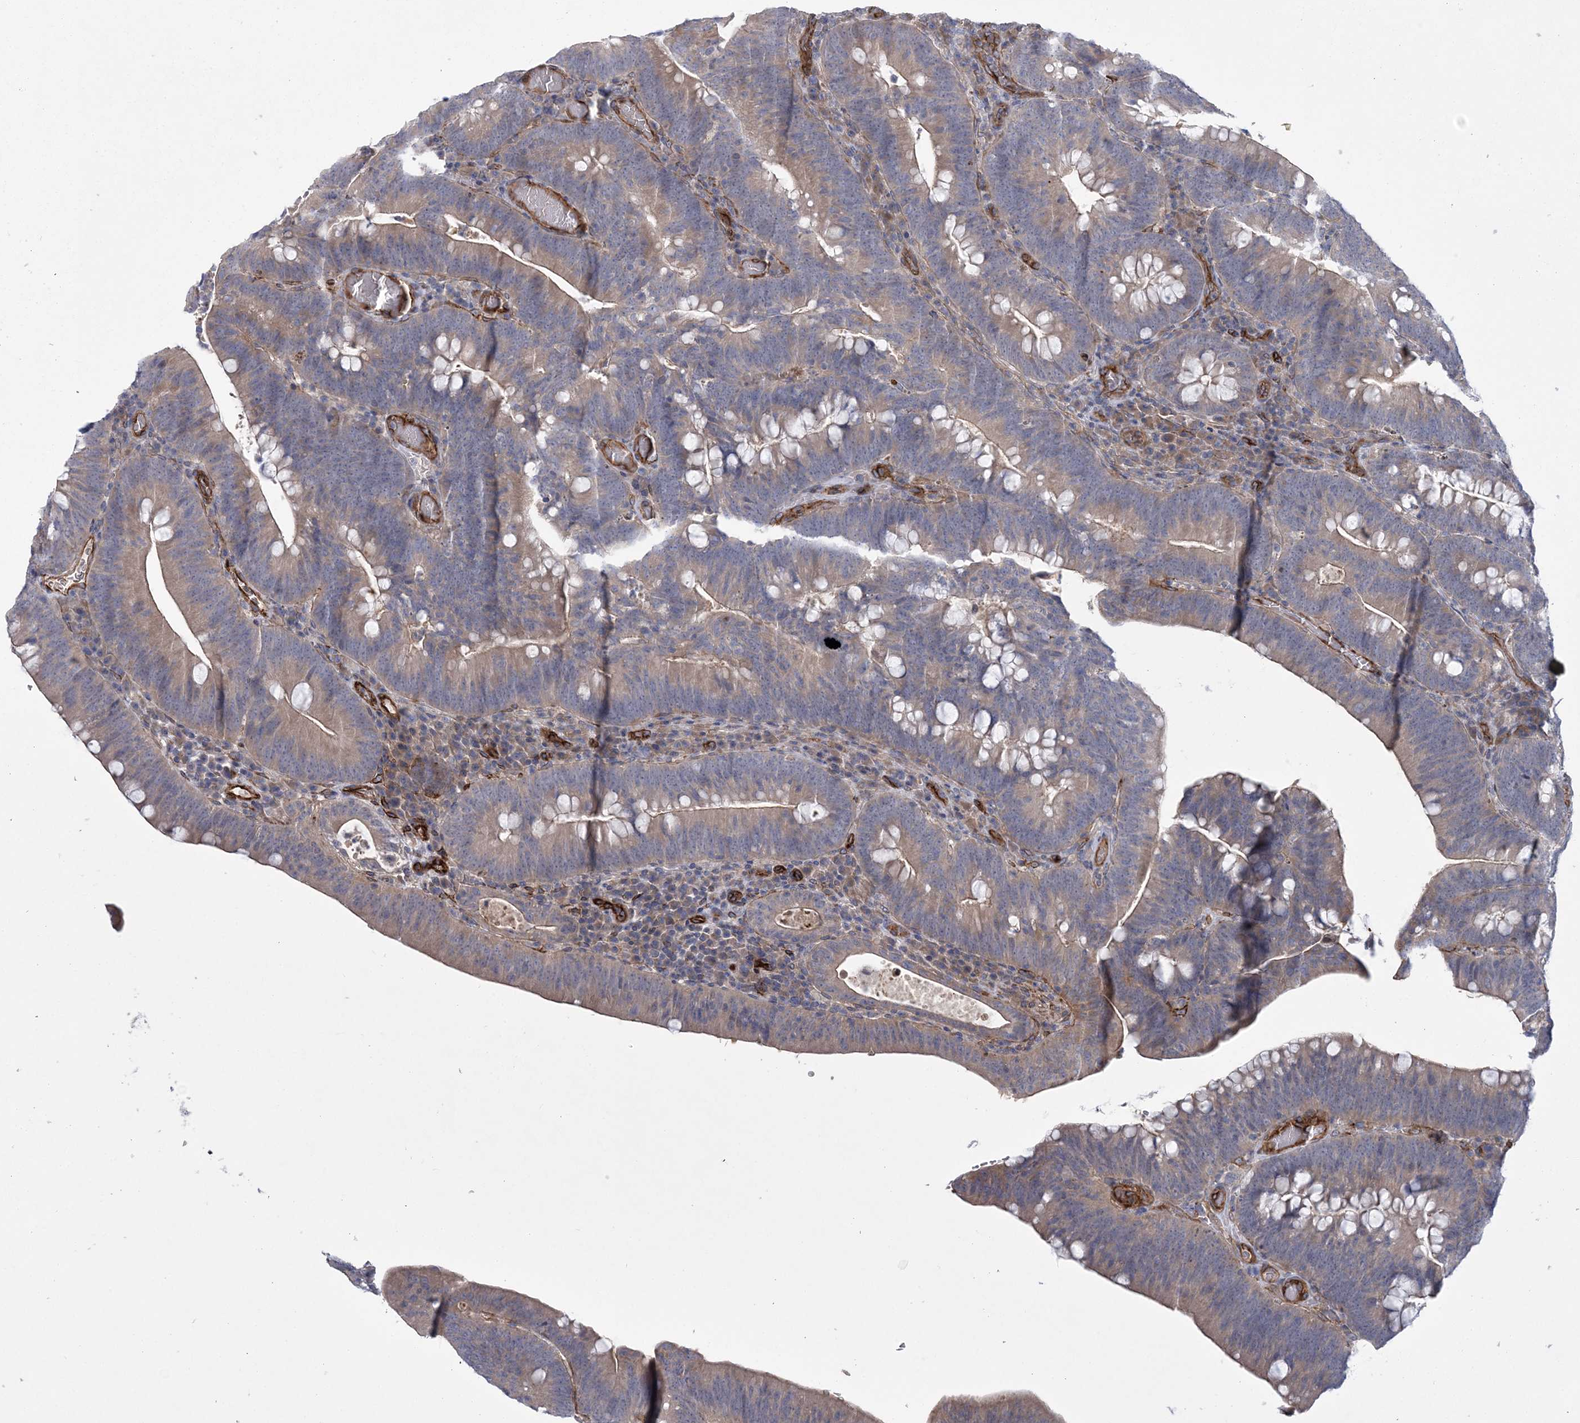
{"staining": {"intensity": "weak", "quantity": "25%-75%", "location": "cytoplasmic/membranous"}, "tissue": "colorectal cancer", "cell_type": "Tumor cells", "image_type": "cancer", "snomed": [{"axis": "morphology", "description": "Normal tissue, NOS"}, {"axis": "topography", "description": "Colon"}], "caption": "A micrograph of human colorectal cancer stained for a protein exhibits weak cytoplasmic/membranous brown staining in tumor cells.", "gene": "CALN1", "patient": {"sex": "female", "age": 82}}